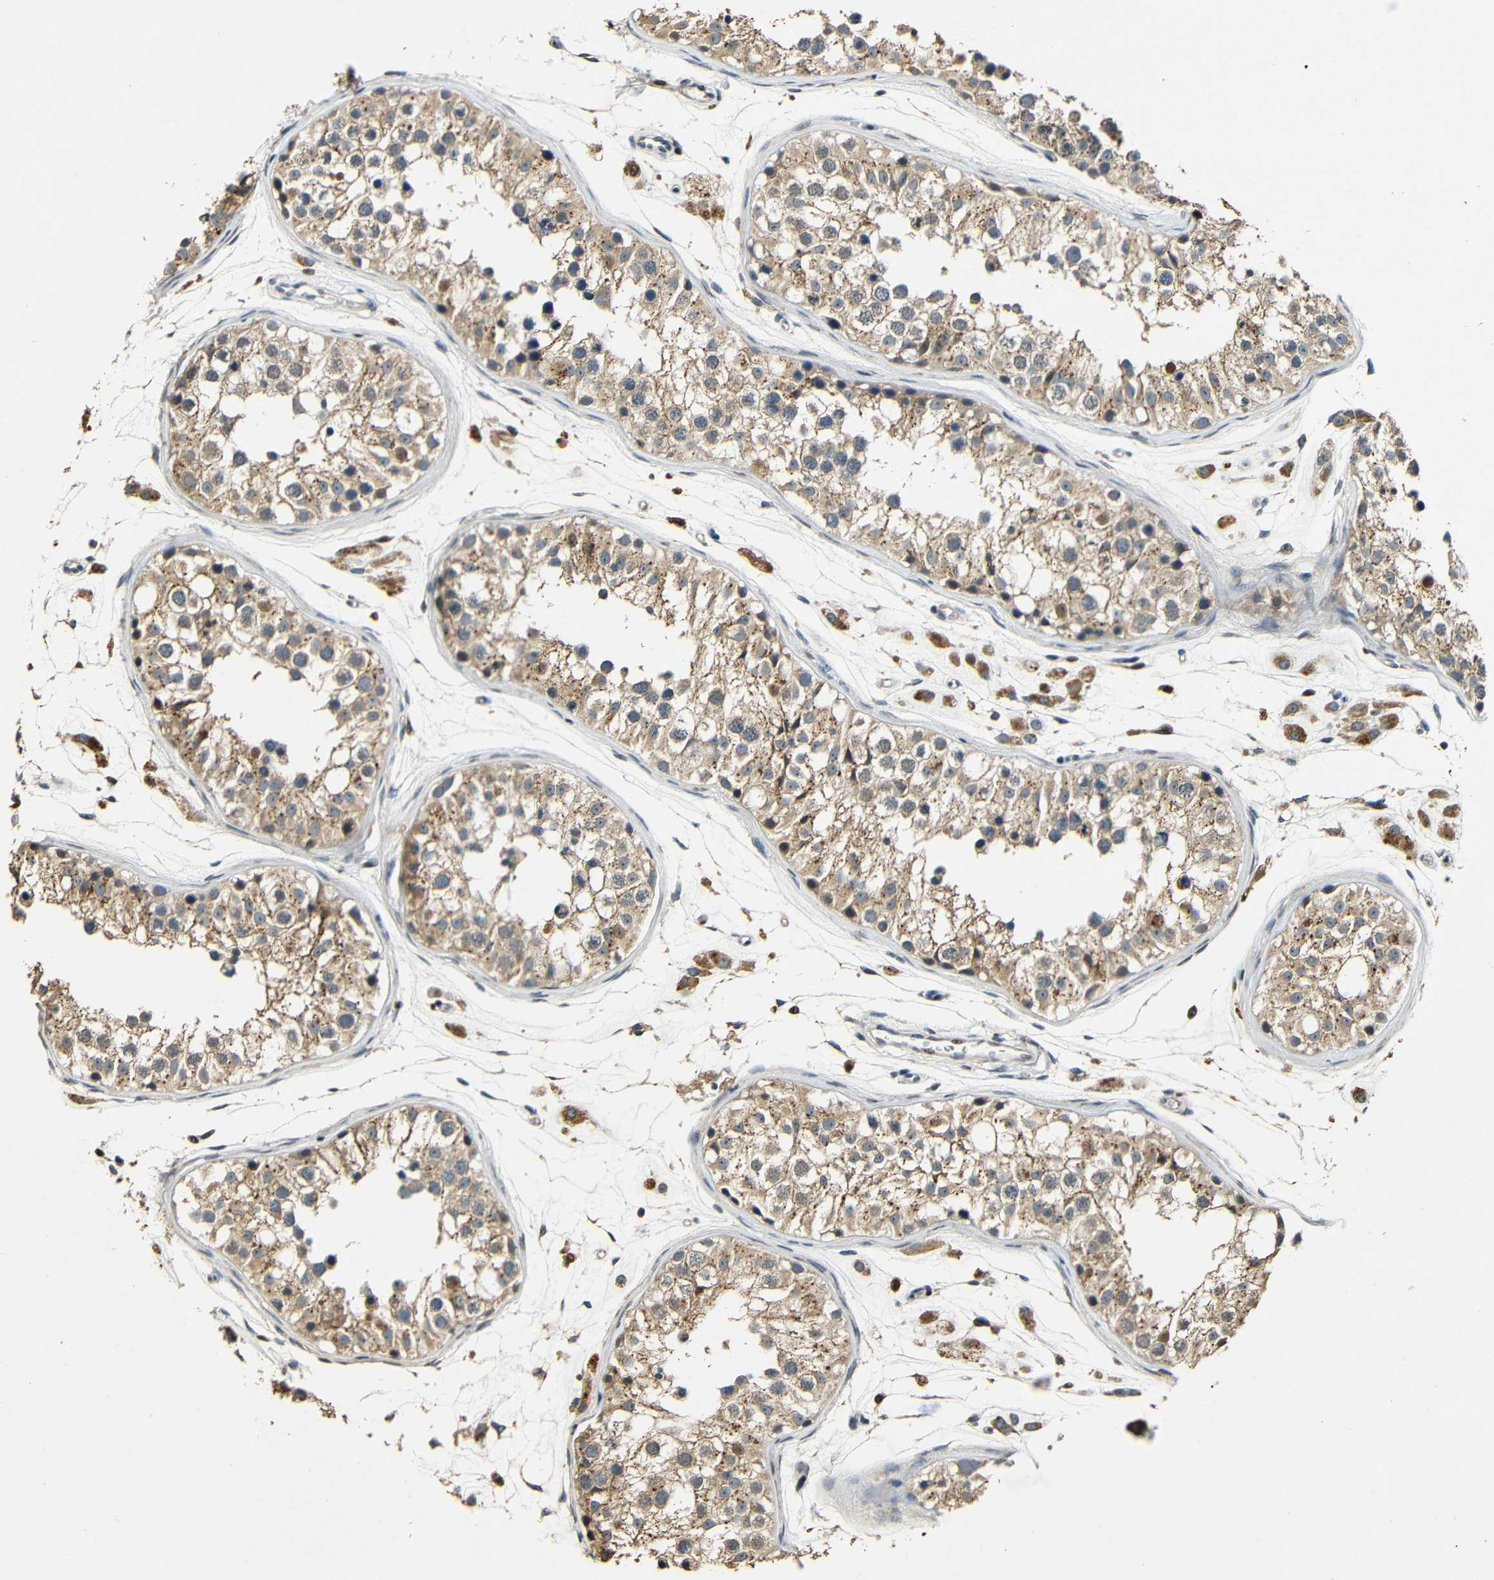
{"staining": {"intensity": "moderate", "quantity": ">75%", "location": "cytoplasmic/membranous"}, "tissue": "testis", "cell_type": "Cells in seminiferous ducts", "image_type": "normal", "snomed": [{"axis": "morphology", "description": "Normal tissue, NOS"}, {"axis": "morphology", "description": "Adenocarcinoma, metastatic, NOS"}, {"axis": "topography", "description": "Testis"}], "caption": "DAB (3,3'-diaminobenzidine) immunohistochemical staining of normal testis reveals moderate cytoplasmic/membranous protein expression in about >75% of cells in seminiferous ducts. Nuclei are stained in blue.", "gene": "KAZALD1", "patient": {"sex": "male", "age": 26}}